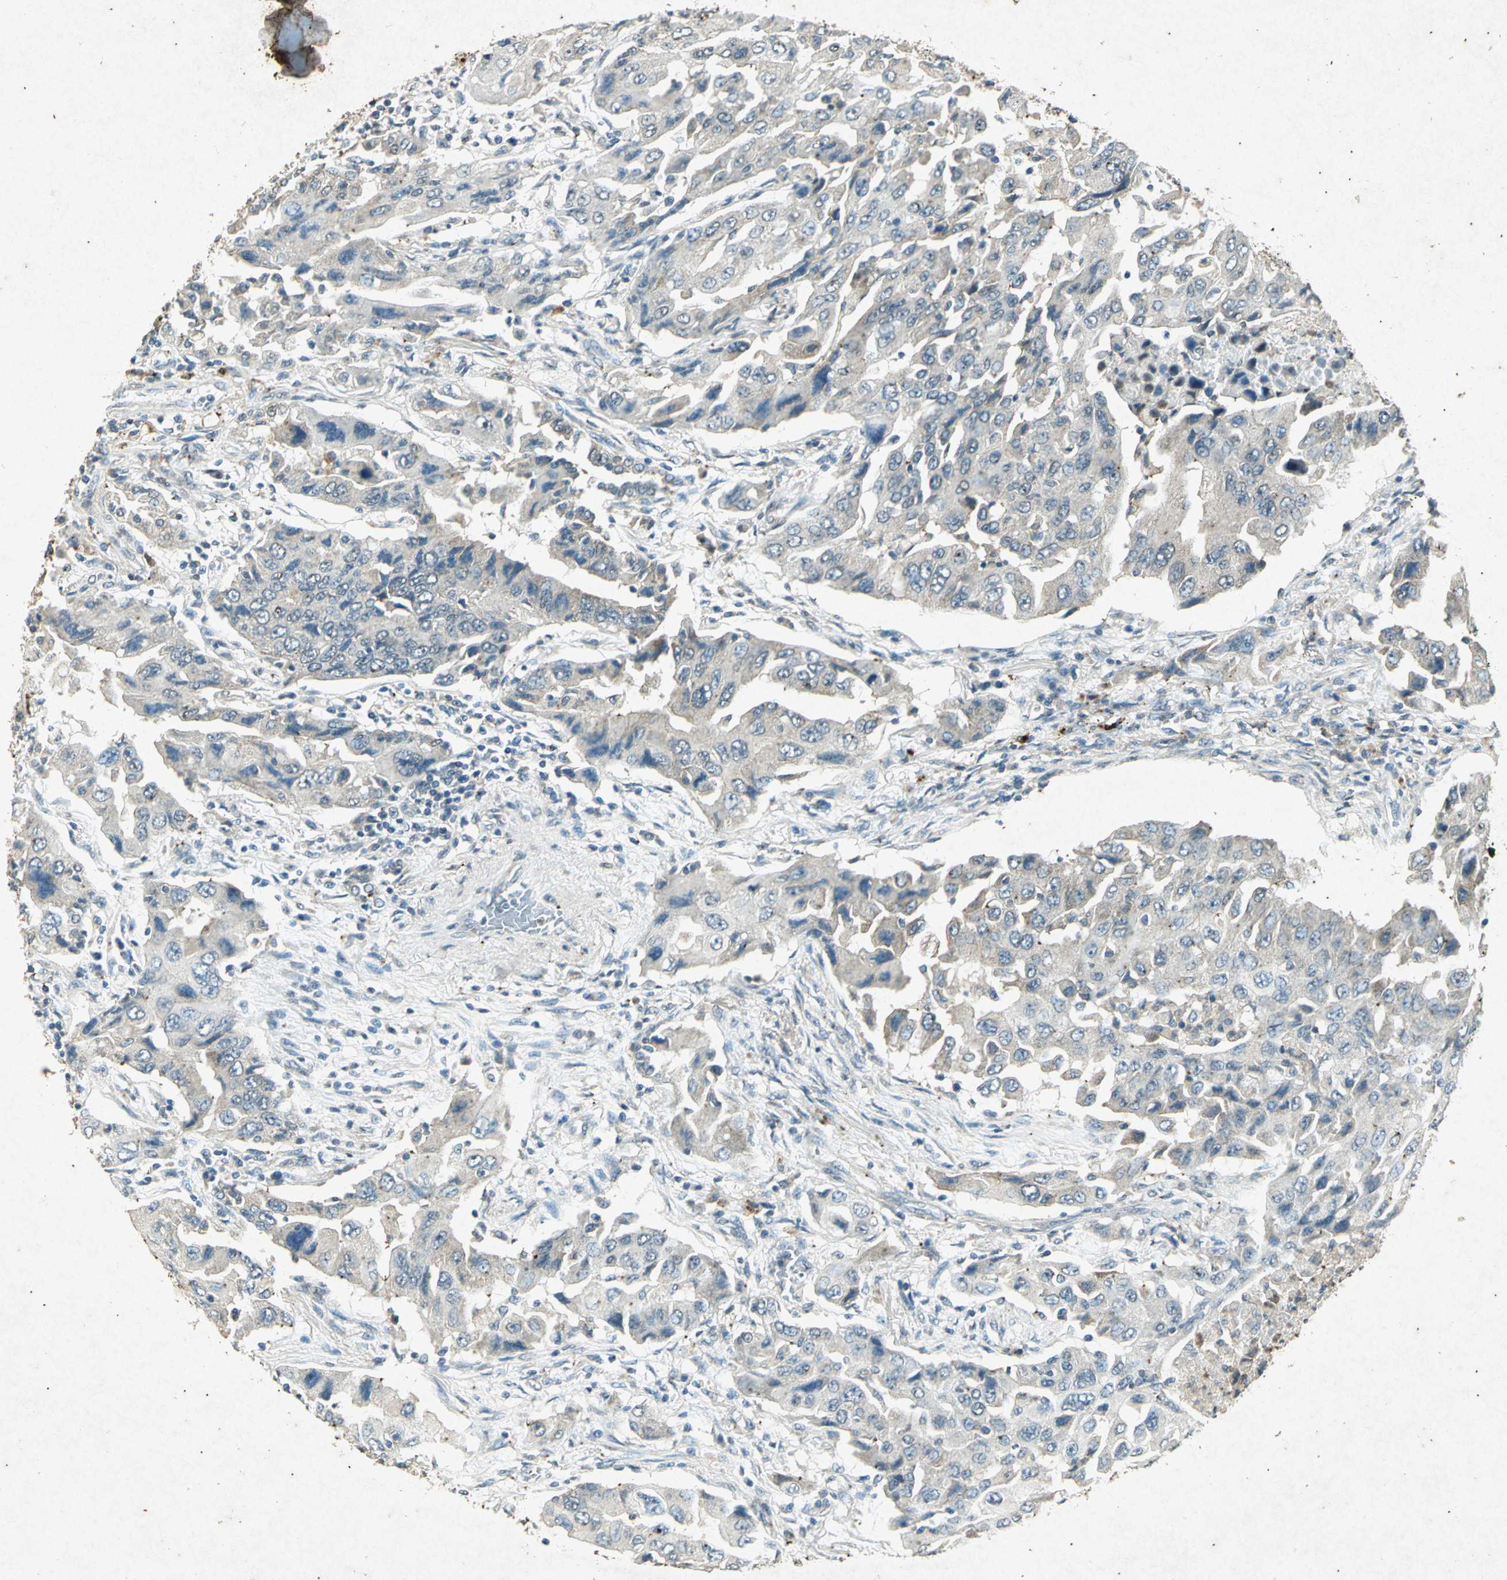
{"staining": {"intensity": "negative", "quantity": "none", "location": "none"}, "tissue": "lung cancer", "cell_type": "Tumor cells", "image_type": "cancer", "snomed": [{"axis": "morphology", "description": "Adenocarcinoma, NOS"}, {"axis": "topography", "description": "Lung"}], "caption": "DAB (3,3'-diaminobenzidine) immunohistochemical staining of adenocarcinoma (lung) demonstrates no significant staining in tumor cells.", "gene": "PSEN1", "patient": {"sex": "female", "age": 65}}